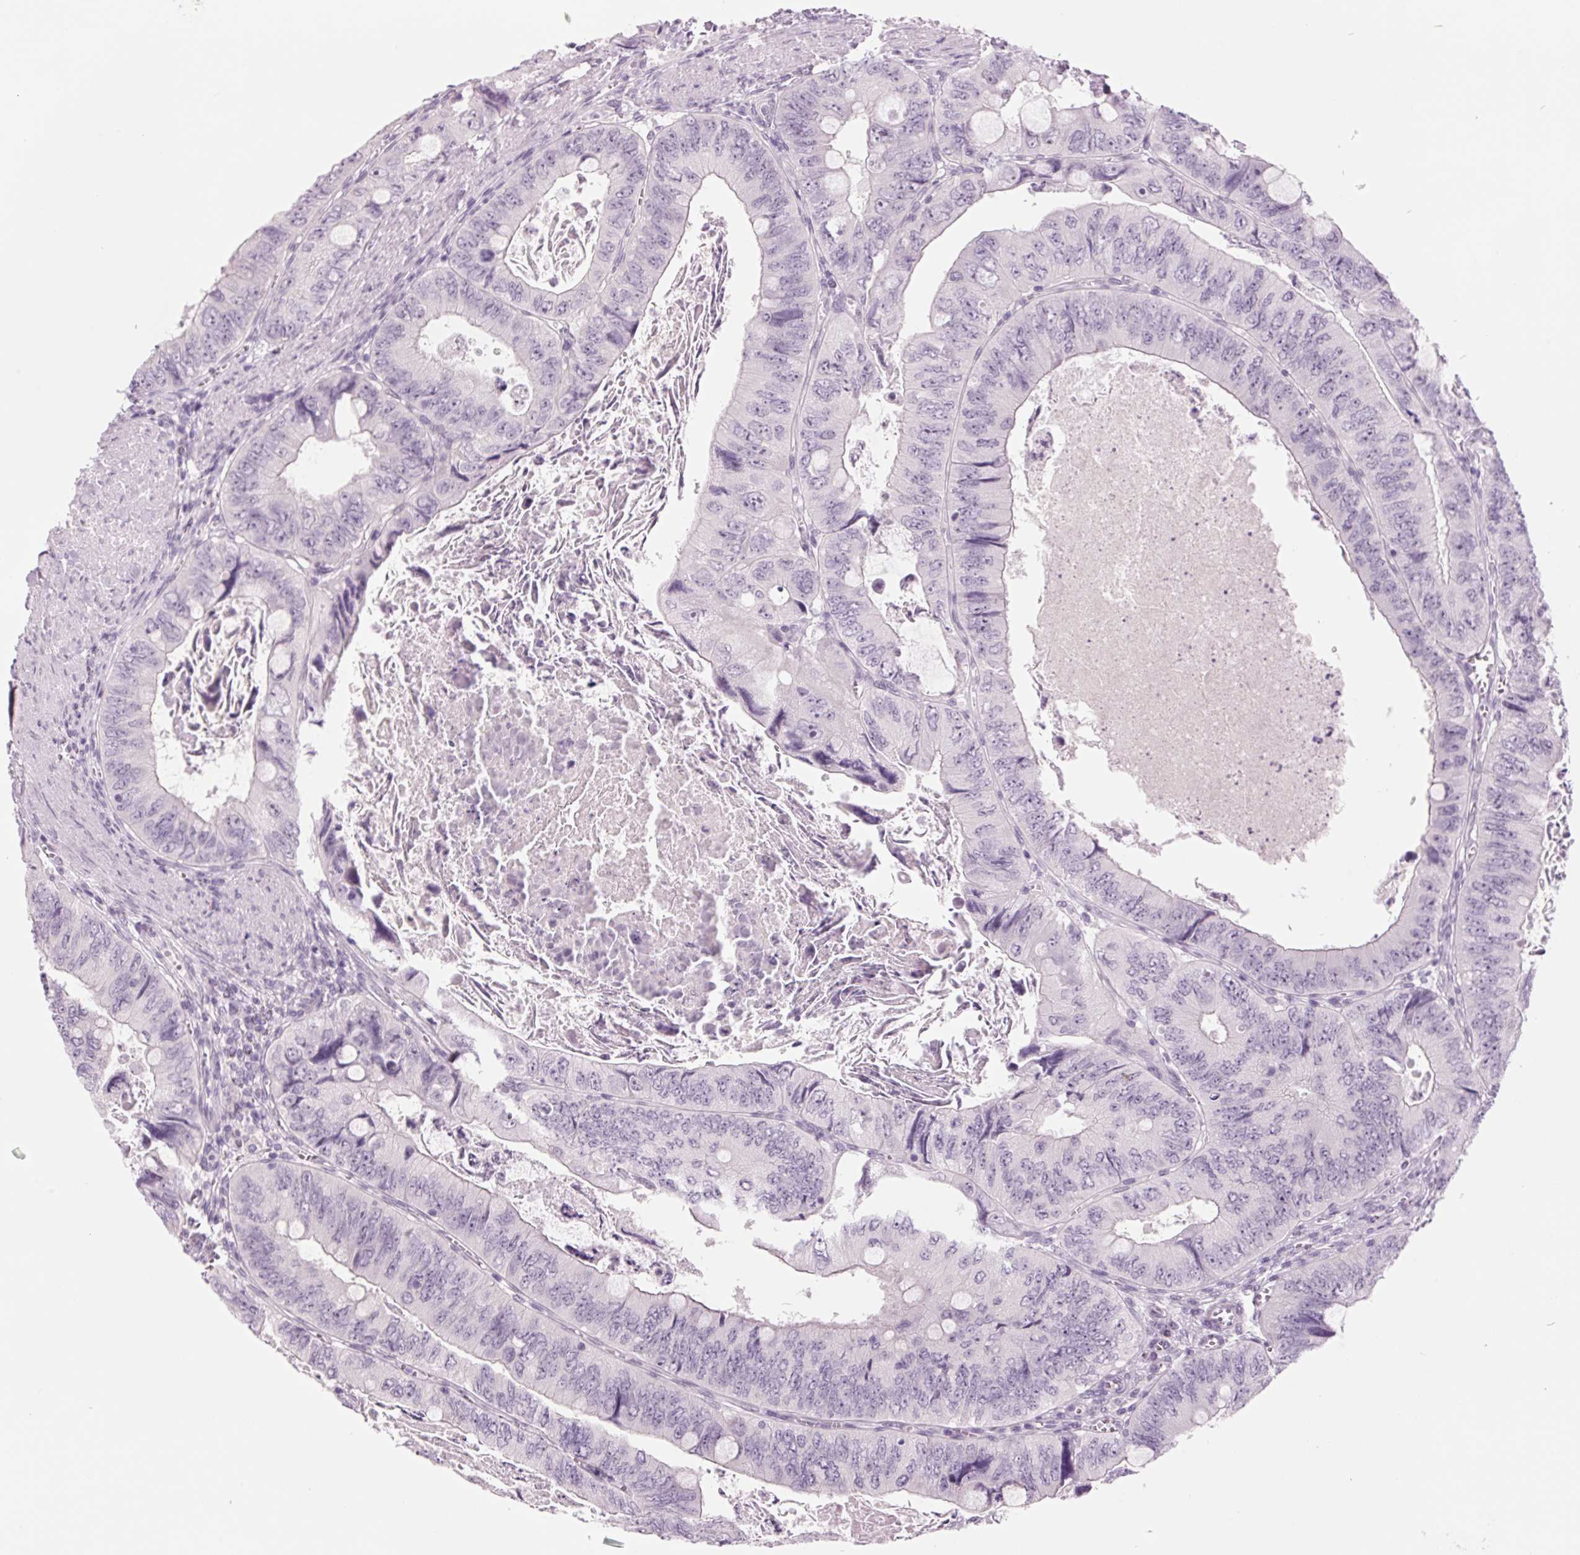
{"staining": {"intensity": "negative", "quantity": "none", "location": "none"}, "tissue": "colorectal cancer", "cell_type": "Tumor cells", "image_type": "cancer", "snomed": [{"axis": "morphology", "description": "Adenocarcinoma, NOS"}, {"axis": "topography", "description": "Colon"}], "caption": "An IHC photomicrograph of adenocarcinoma (colorectal) is shown. There is no staining in tumor cells of adenocarcinoma (colorectal). Nuclei are stained in blue.", "gene": "ODAD2", "patient": {"sex": "female", "age": 84}}